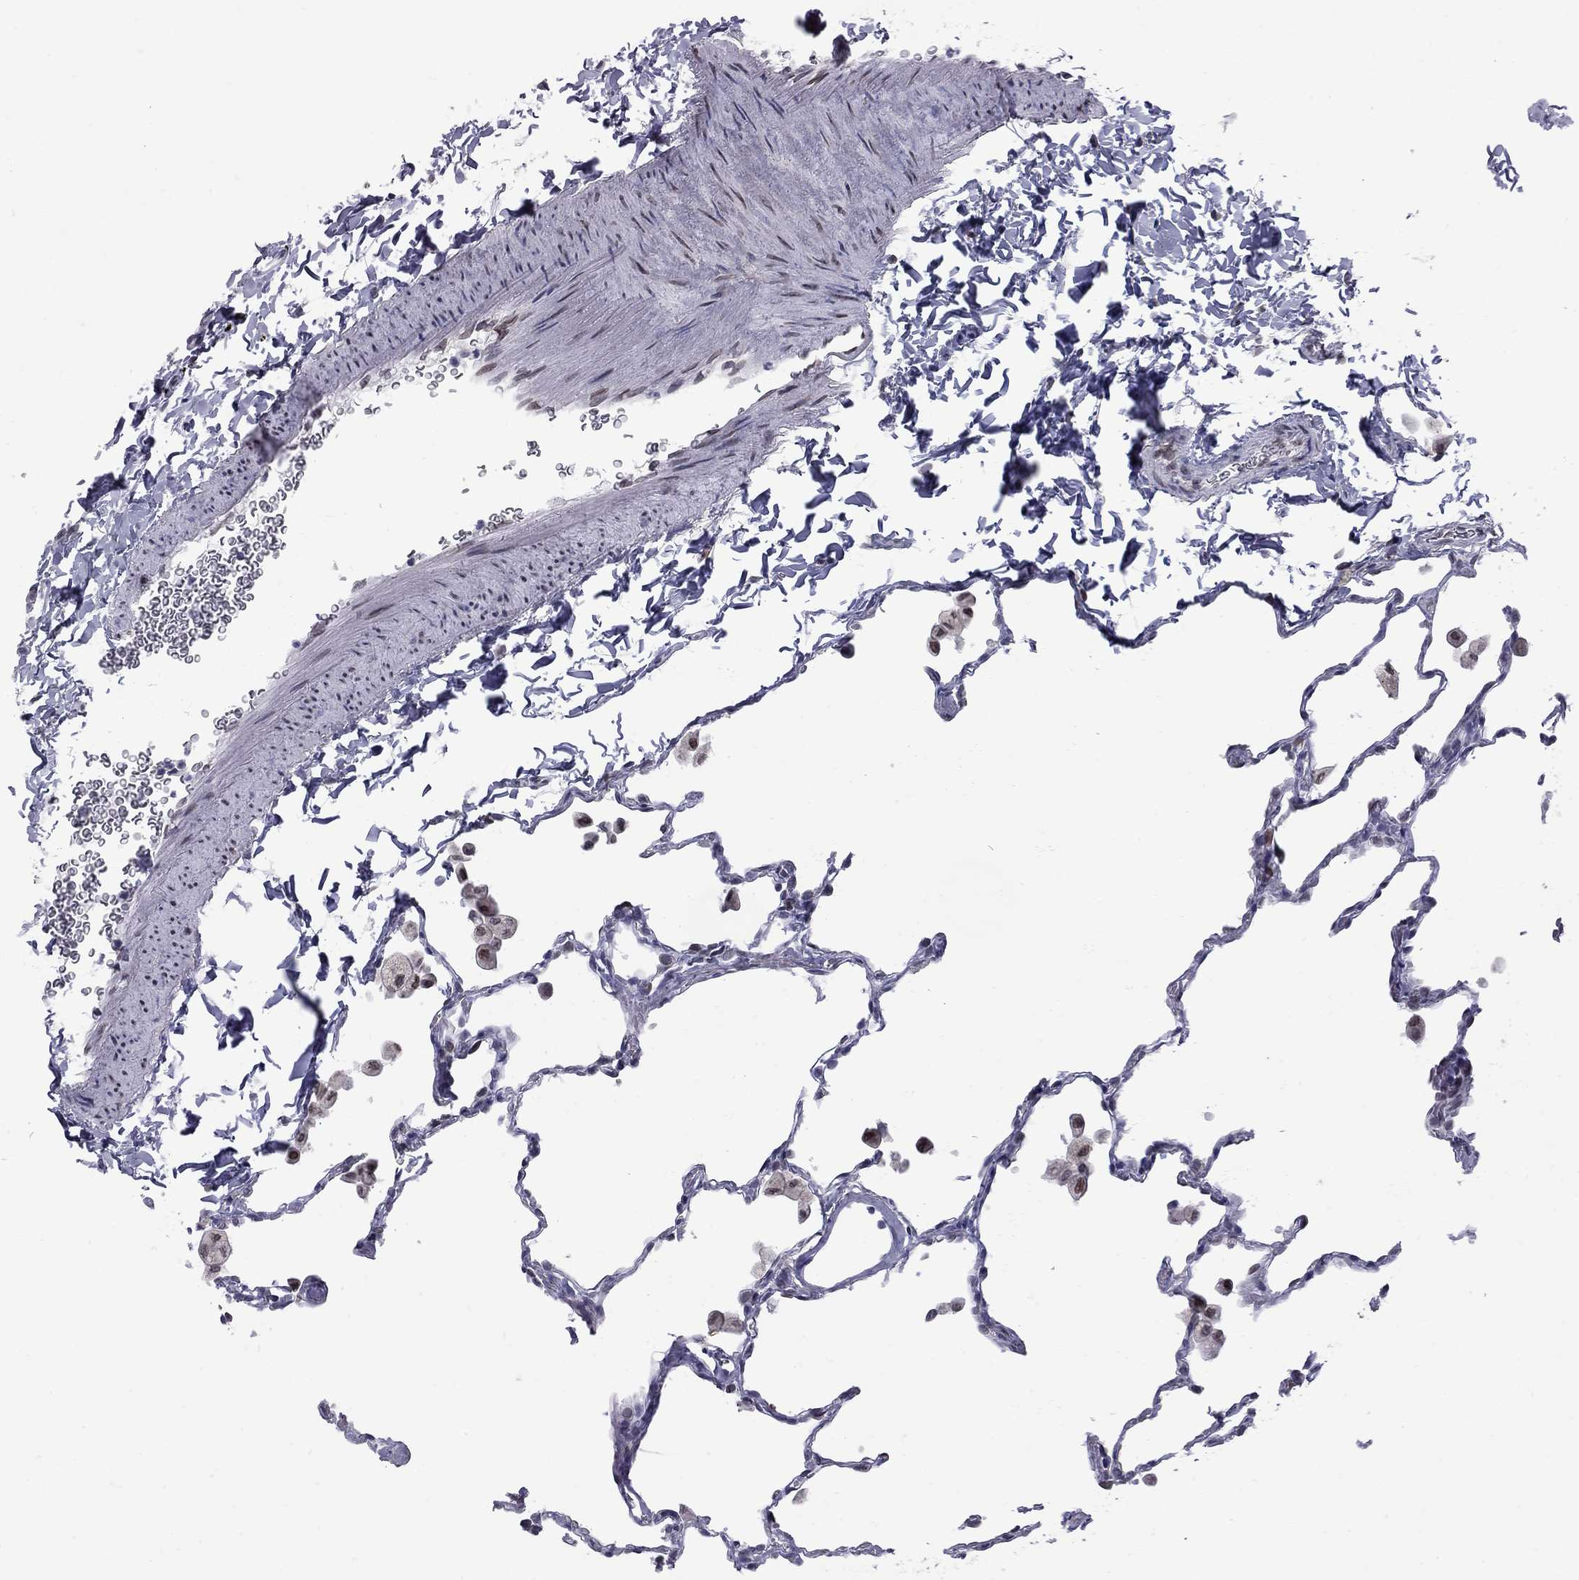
{"staining": {"intensity": "negative", "quantity": "none", "location": "none"}, "tissue": "lung", "cell_type": "Alveolar cells", "image_type": "normal", "snomed": [{"axis": "morphology", "description": "Normal tissue, NOS"}, {"axis": "topography", "description": "Lung"}], "caption": "Unremarkable lung was stained to show a protein in brown. There is no significant expression in alveolar cells. The staining was performed using DAB to visualize the protein expression in brown, while the nuclei were stained in blue with hematoxylin (Magnification: 20x).", "gene": "CLTCL1", "patient": {"sex": "female", "age": 47}}